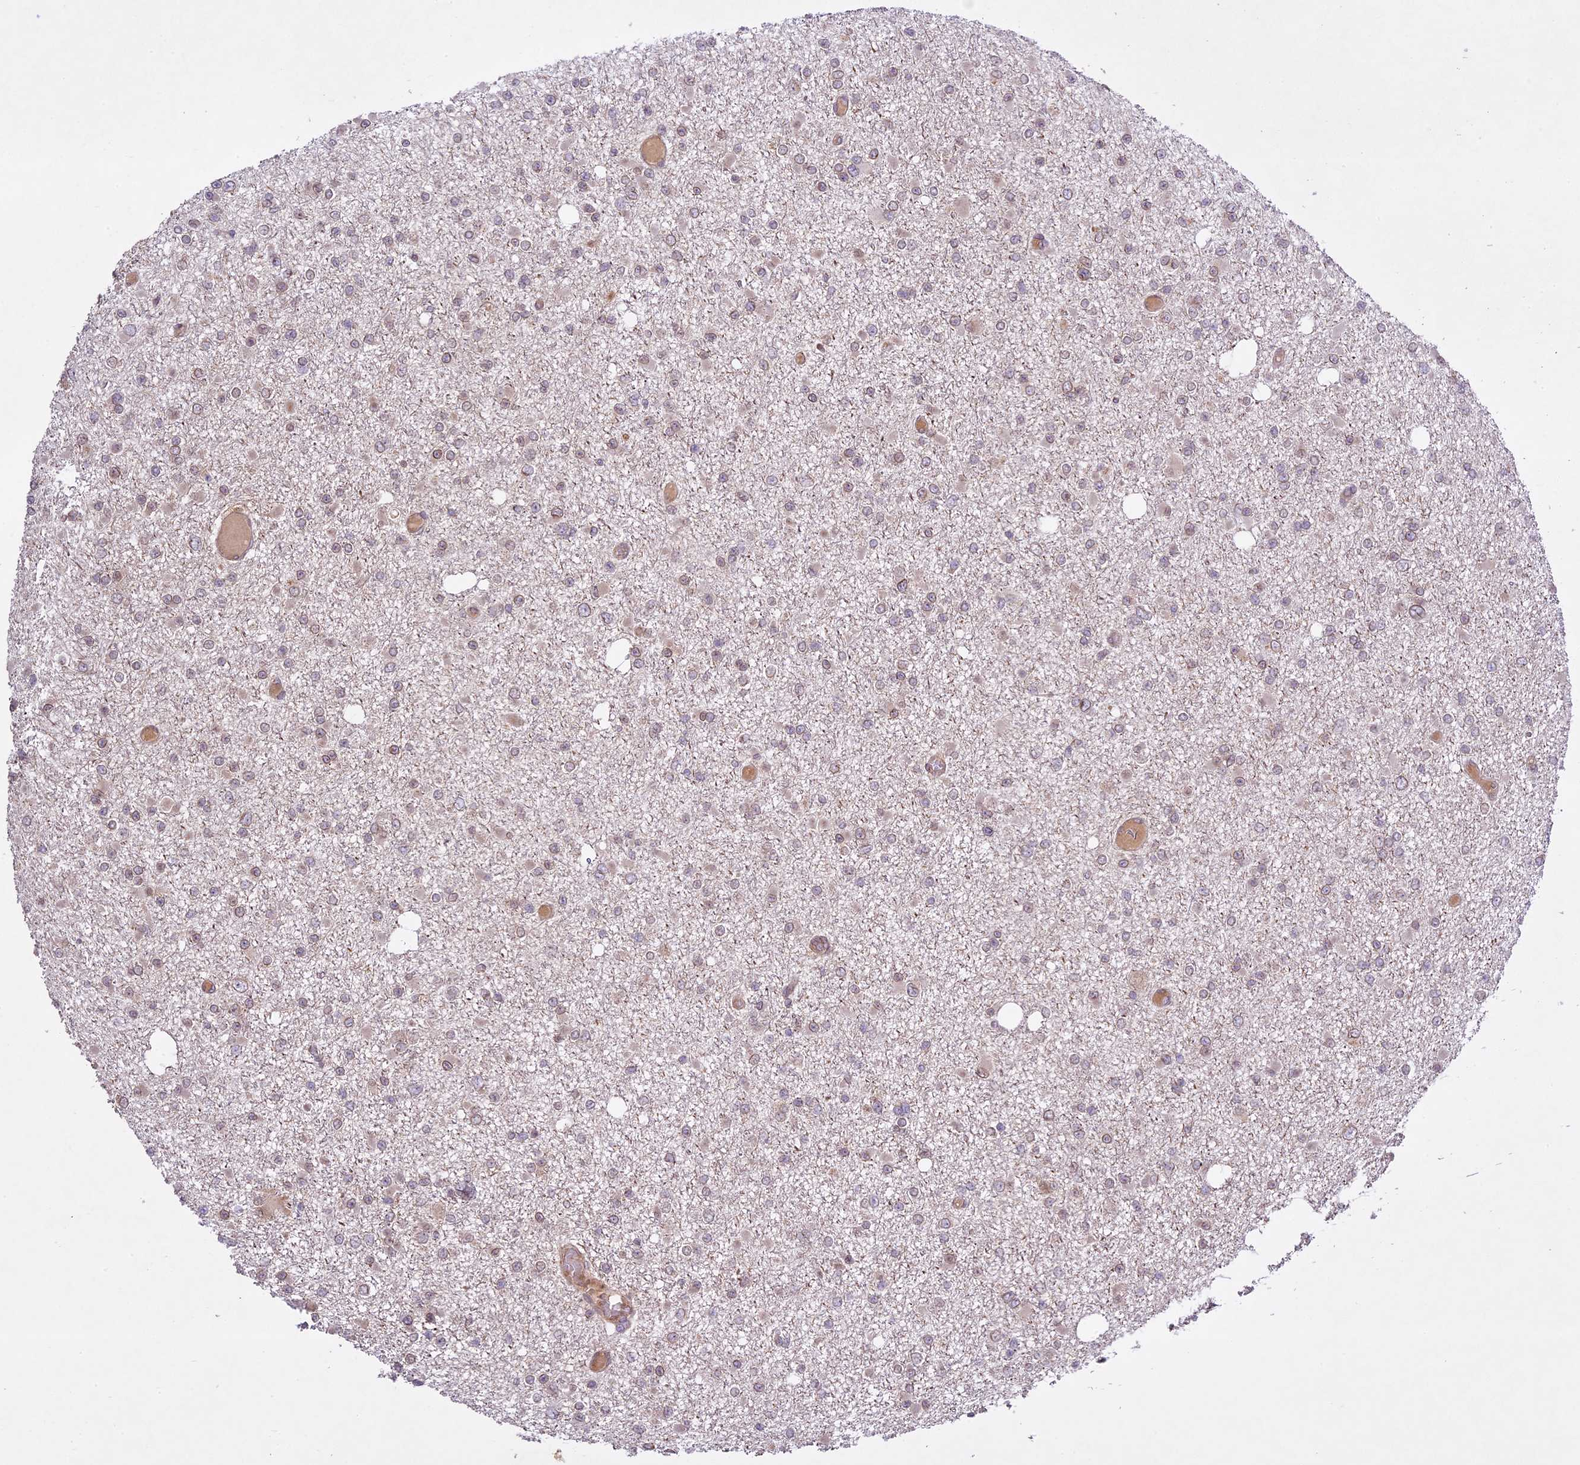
{"staining": {"intensity": "negative", "quantity": "none", "location": "none"}, "tissue": "glioma", "cell_type": "Tumor cells", "image_type": "cancer", "snomed": [{"axis": "morphology", "description": "Glioma, malignant, Low grade"}, {"axis": "topography", "description": "Brain"}], "caption": "The image exhibits no staining of tumor cells in malignant glioma (low-grade).", "gene": "DGKH", "patient": {"sex": "female", "age": 22}}